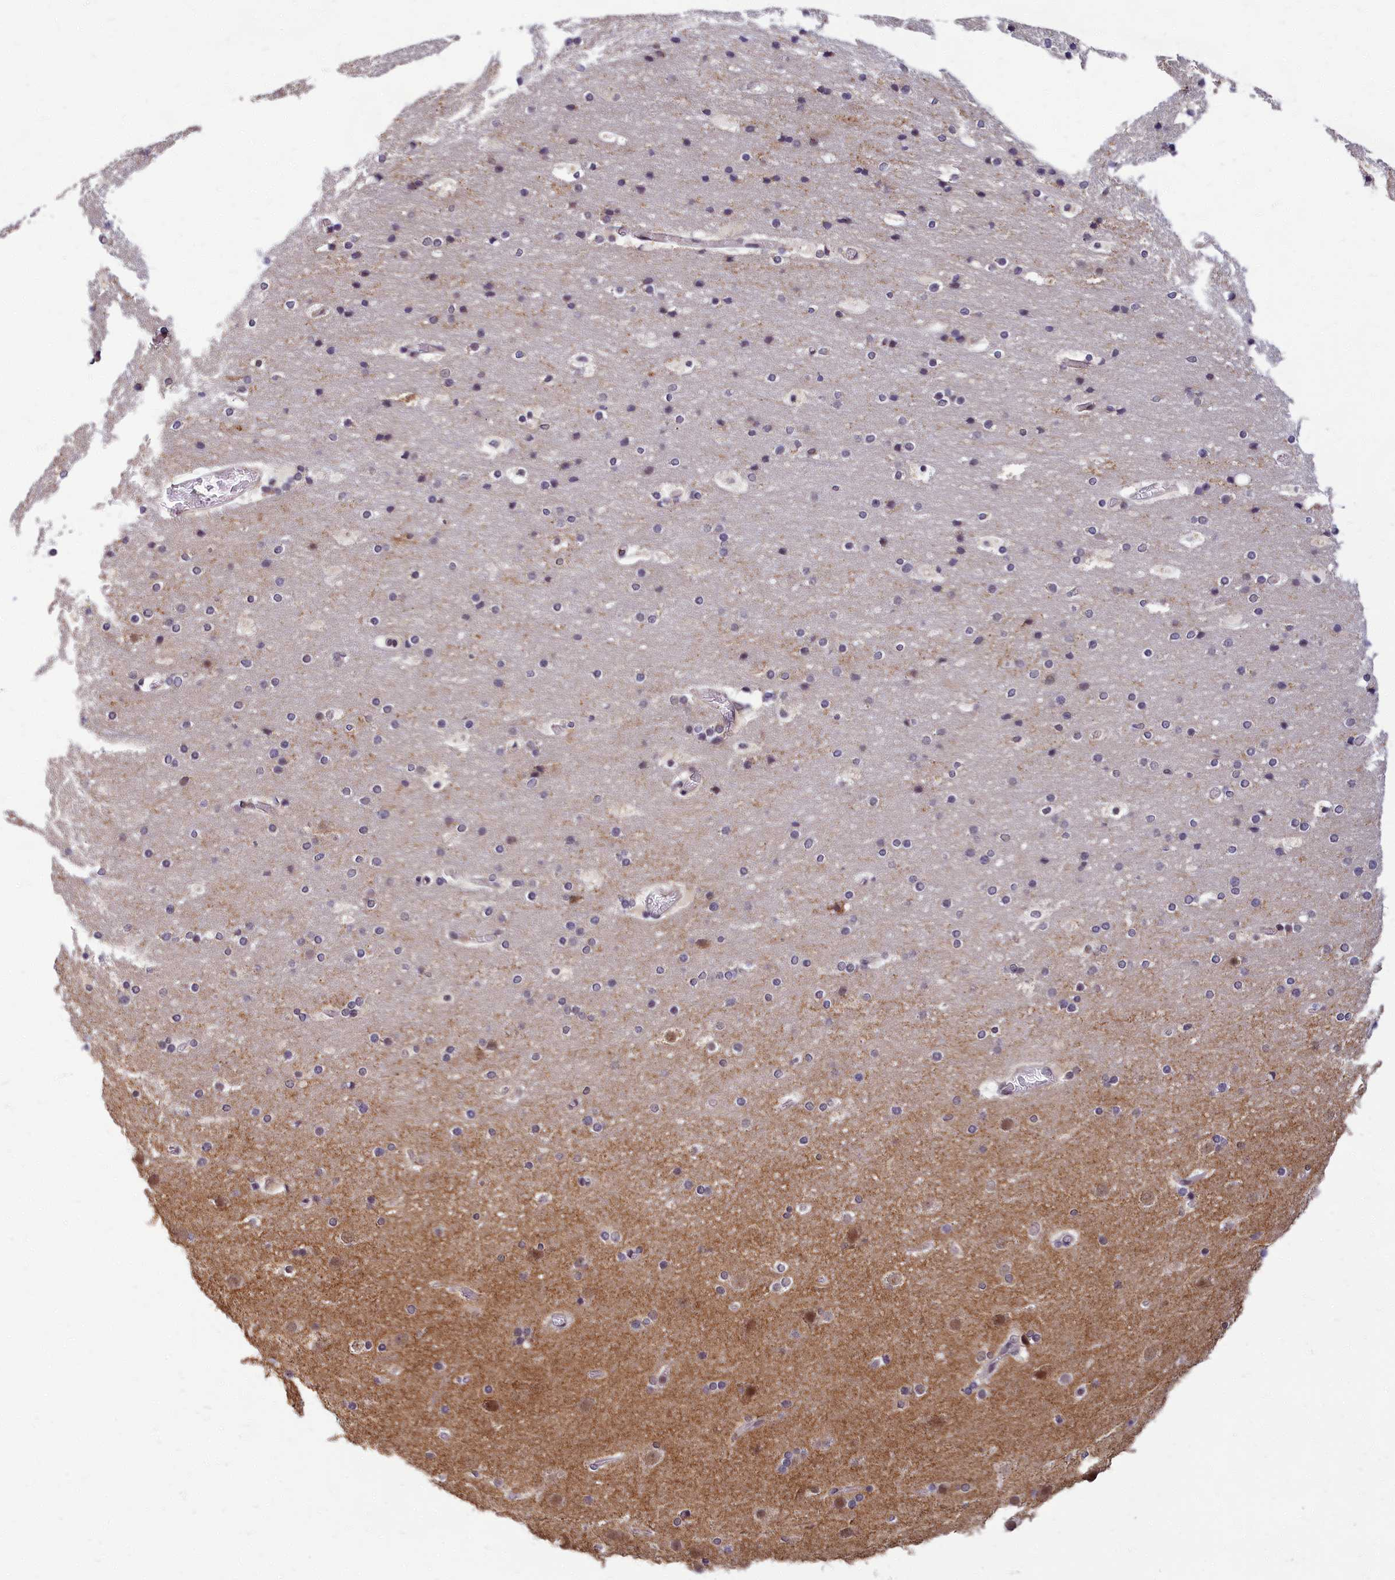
{"staining": {"intensity": "negative", "quantity": "none", "location": "none"}, "tissue": "cerebral cortex", "cell_type": "Endothelial cells", "image_type": "normal", "snomed": [{"axis": "morphology", "description": "Normal tissue, NOS"}, {"axis": "topography", "description": "Cerebral cortex"}], "caption": "There is no significant staining in endothelial cells of cerebral cortex. The staining was performed using DAB to visualize the protein expression in brown, while the nuclei were stained in blue with hematoxylin (Magnification: 20x).", "gene": "EARS2", "patient": {"sex": "male", "age": 57}}